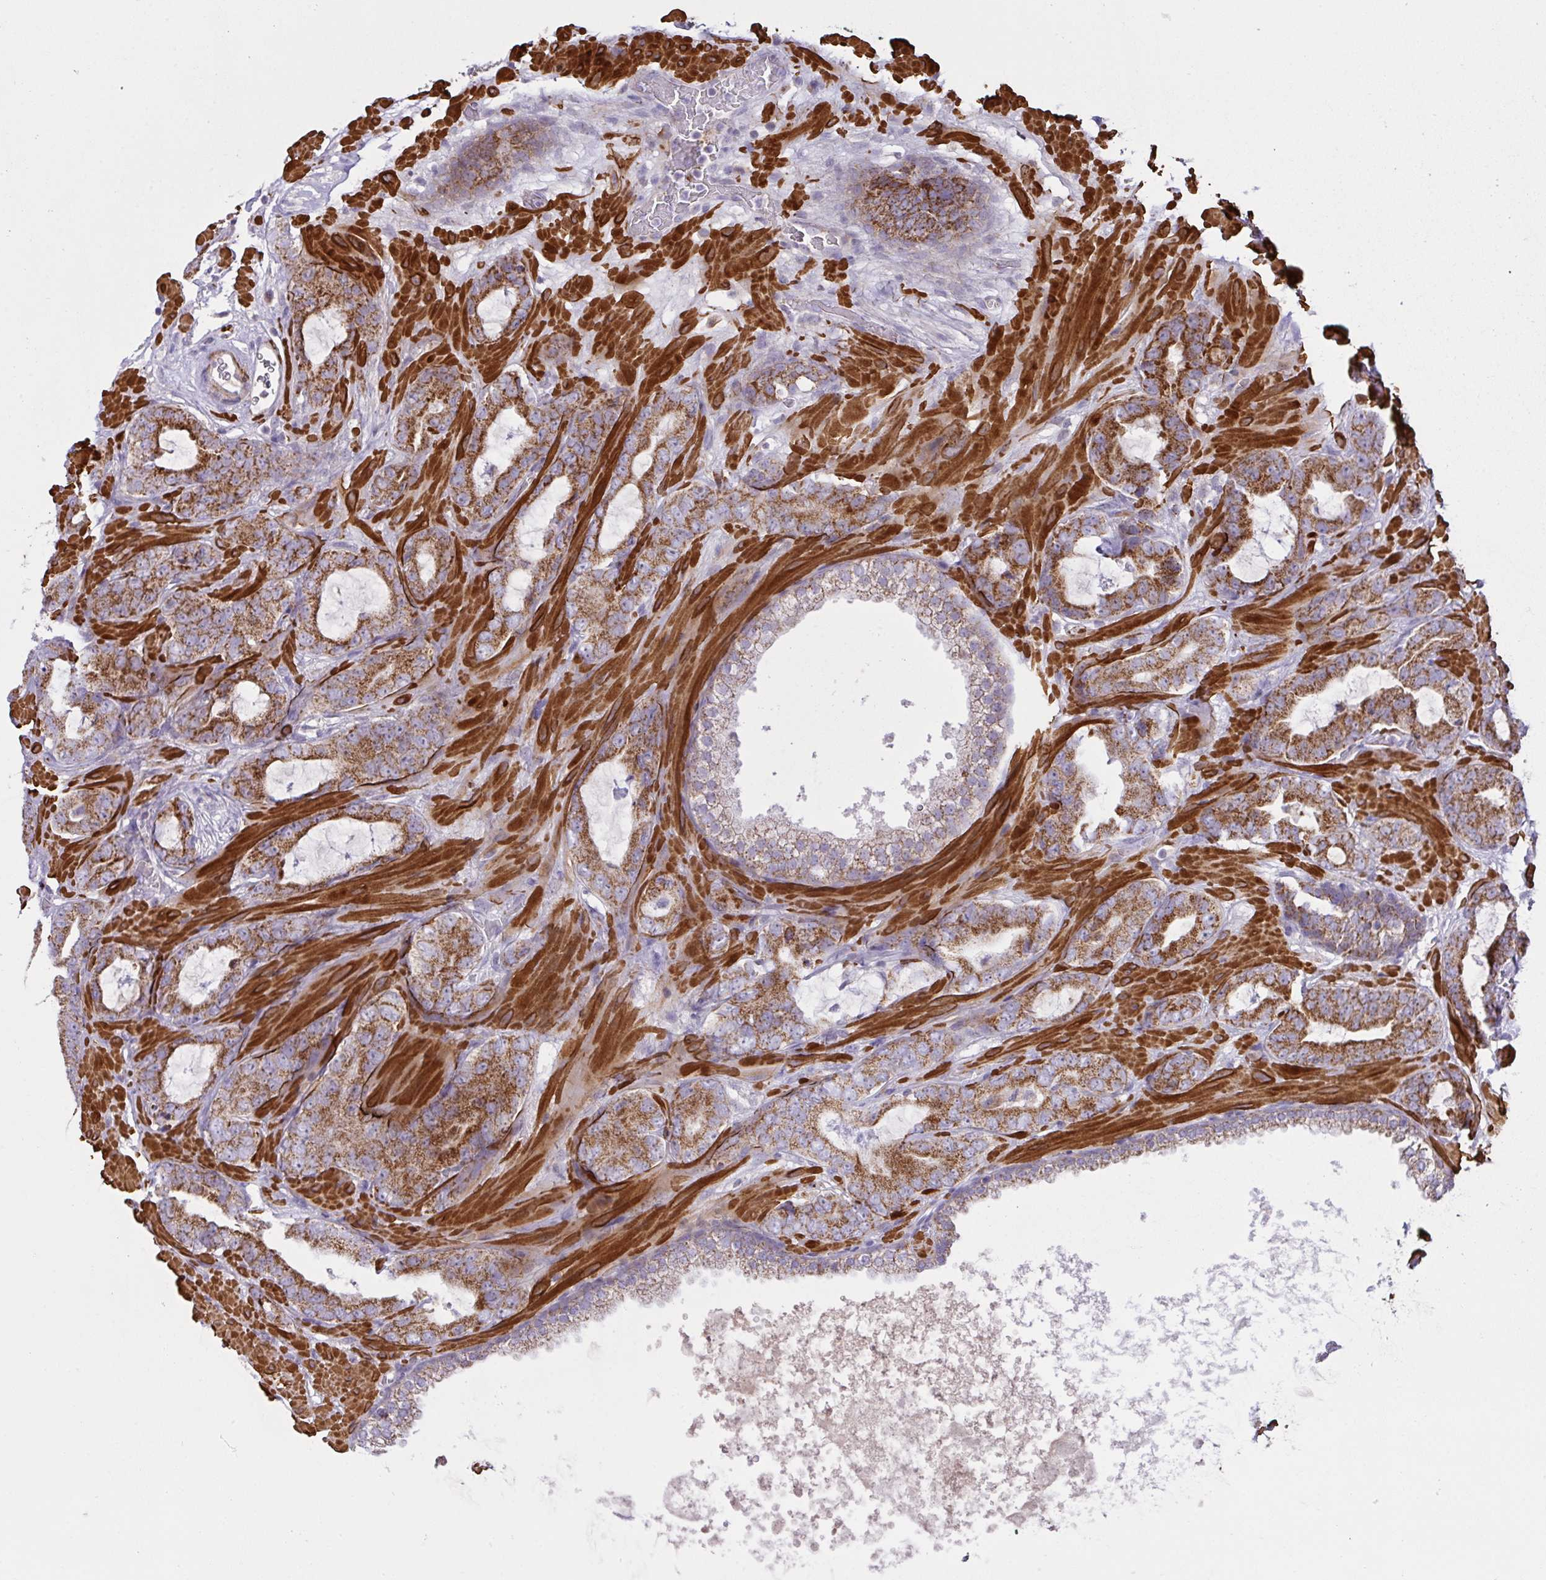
{"staining": {"intensity": "strong", "quantity": ">75%", "location": "cytoplasmic/membranous"}, "tissue": "prostate cancer", "cell_type": "Tumor cells", "image_type": "cancer", "snomed": [{"axis": "morphology", "description": "Adenocarcinoma, Low grade"}, {"axis": "topography", "description": "Prostate"}], "caption": "Prostate cancer stained with DAB immunohistochemistry (IHC) reveals high levels of strong cytoplasmic/membranous positivity in about >75% of tumor cells. Nuclei are stained in blue.", "gene": "CHDH", "patient": {"sex": "male", "age": 62}}